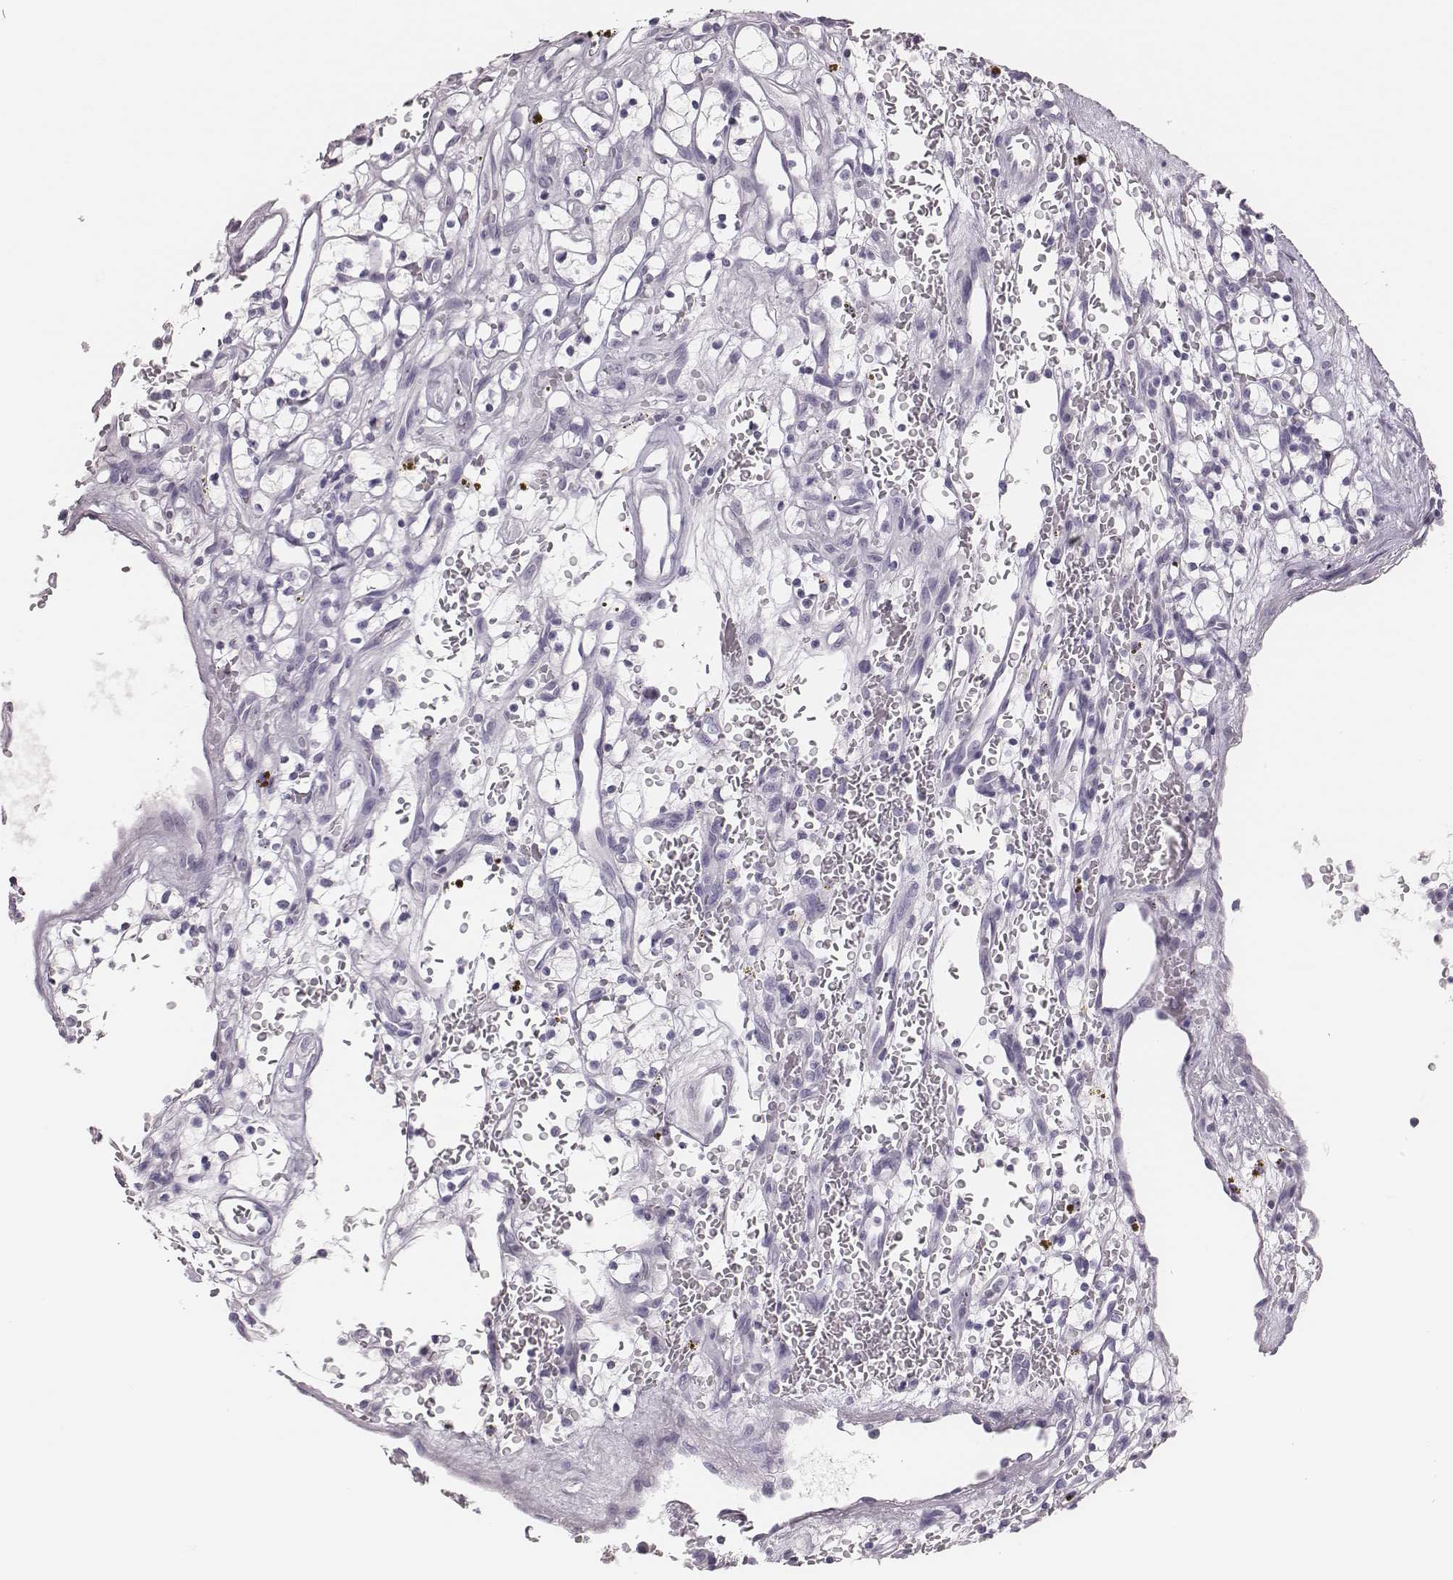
{"staining": {"intensity": "negative", "quantity": "none", "location": "none"}, "tissue": "renal cancer", "cell_type": "Tumor cells", "image_type": "cancer", "snomed": [{"axis": "morphology", "description": "Adenocarcinoma, NOS"}, {"axis": "topography", "description": "Kidney"}], "caption": "This is an immunohistochemistry image of human renal cancer (adenocarcinoma). There is no staining in tumor cells.", "gene": "H1-6", "patient": {"sex": "female", "age": 64}}